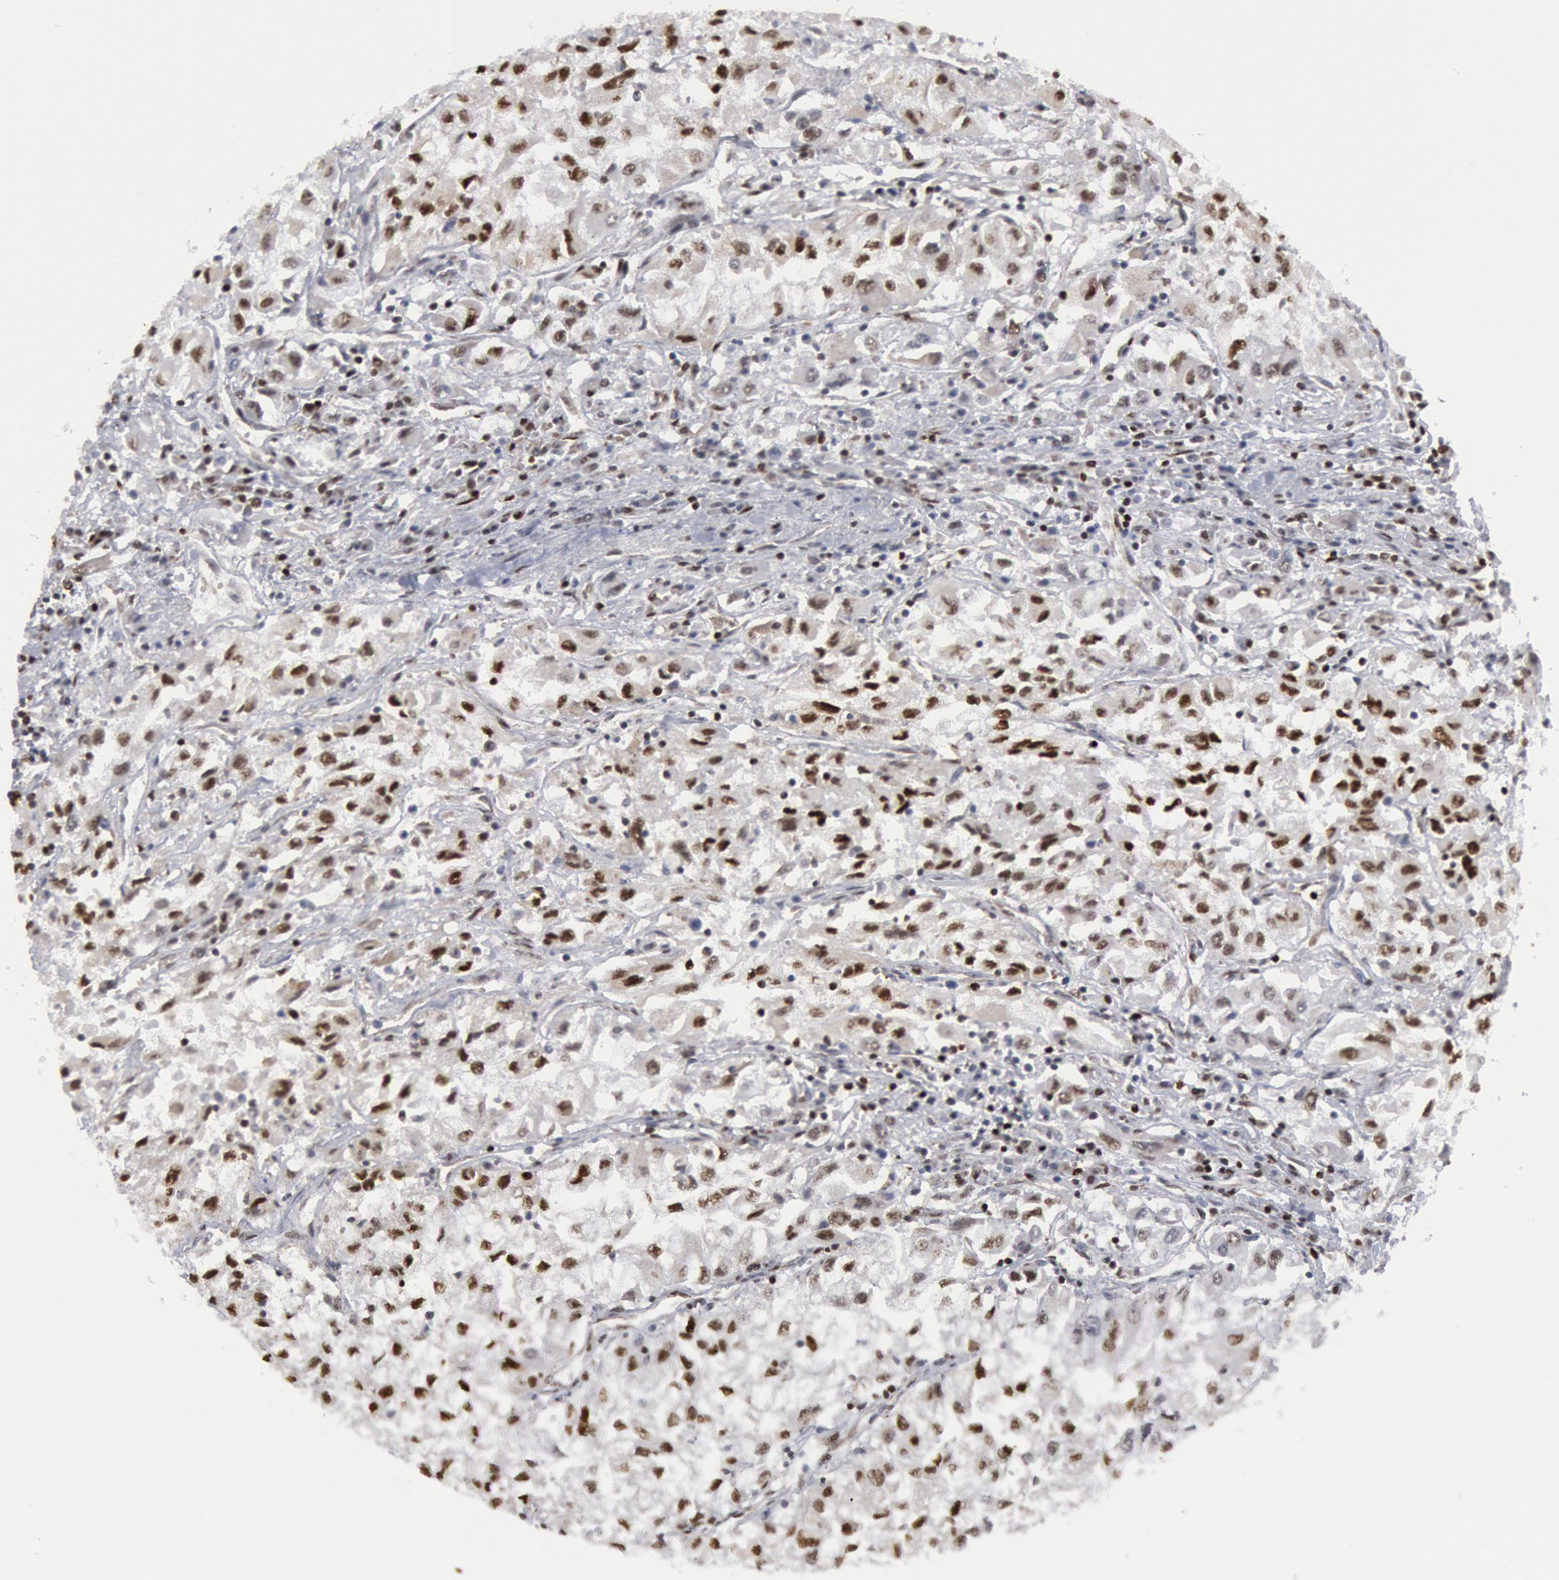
{"staining": {"intensity": "moderate", "quantity": "25%-75%", "location": "nuclear"}, "tissue": "renal cancer", "cell_type": "Tumor cells", "image_type": "cancer", "snomed": [{"axis": "morphology", "description": "Adenocarcinoma, NOS"}, {"axis": "topography", "description": "Kidney"}], "caption": "Moderate nuclear expression is appreciated in approximately 25%-75% of tumor cells in adenocarcinoma (renal). The protein is shown in brown color, while the nuclei are stained blue.", "gene": "MECP2", "patient": {"sex": "male", "age": 59}}